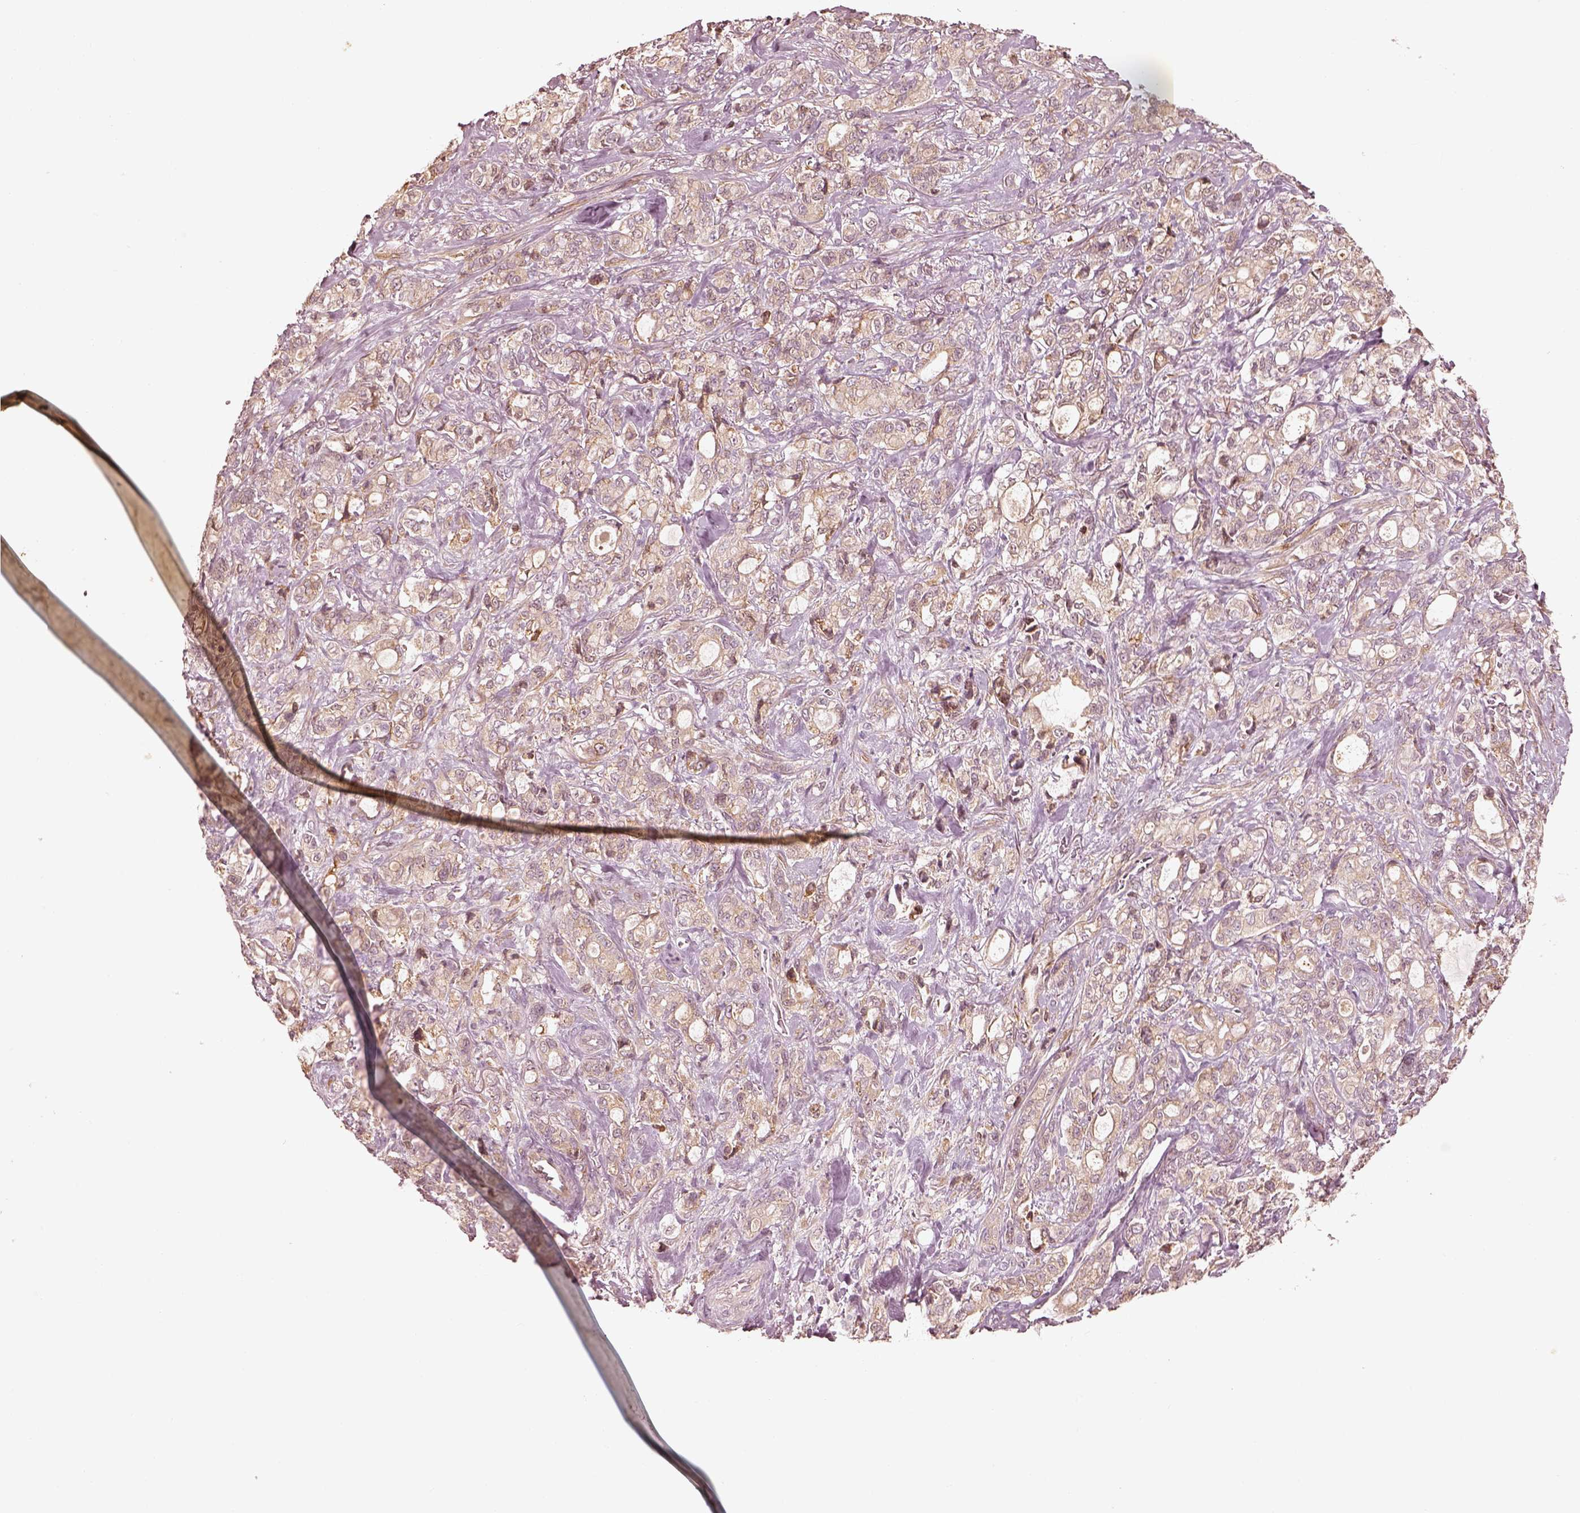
{"staining": {"intensity": "weak", "quantity": ">75%", "location": "cytoplasmic/membranous"}, "tissue": "stomach cancer", "cell_type": "Tumor cells", "image_type": "cancer", "snomed": [{"axis": "morphology", "description": "Adenocarcinoma, NOS"}, {"axis": "topography", "description": "Stomach"}], "caption": "Stomach cancer stained for a protein (brown) displays weak cytoplasmic/membranous positive staining in approximately >75% of tumor cells.", "gene": "WLS", "patient": {"sex": "male", "age": 63}}